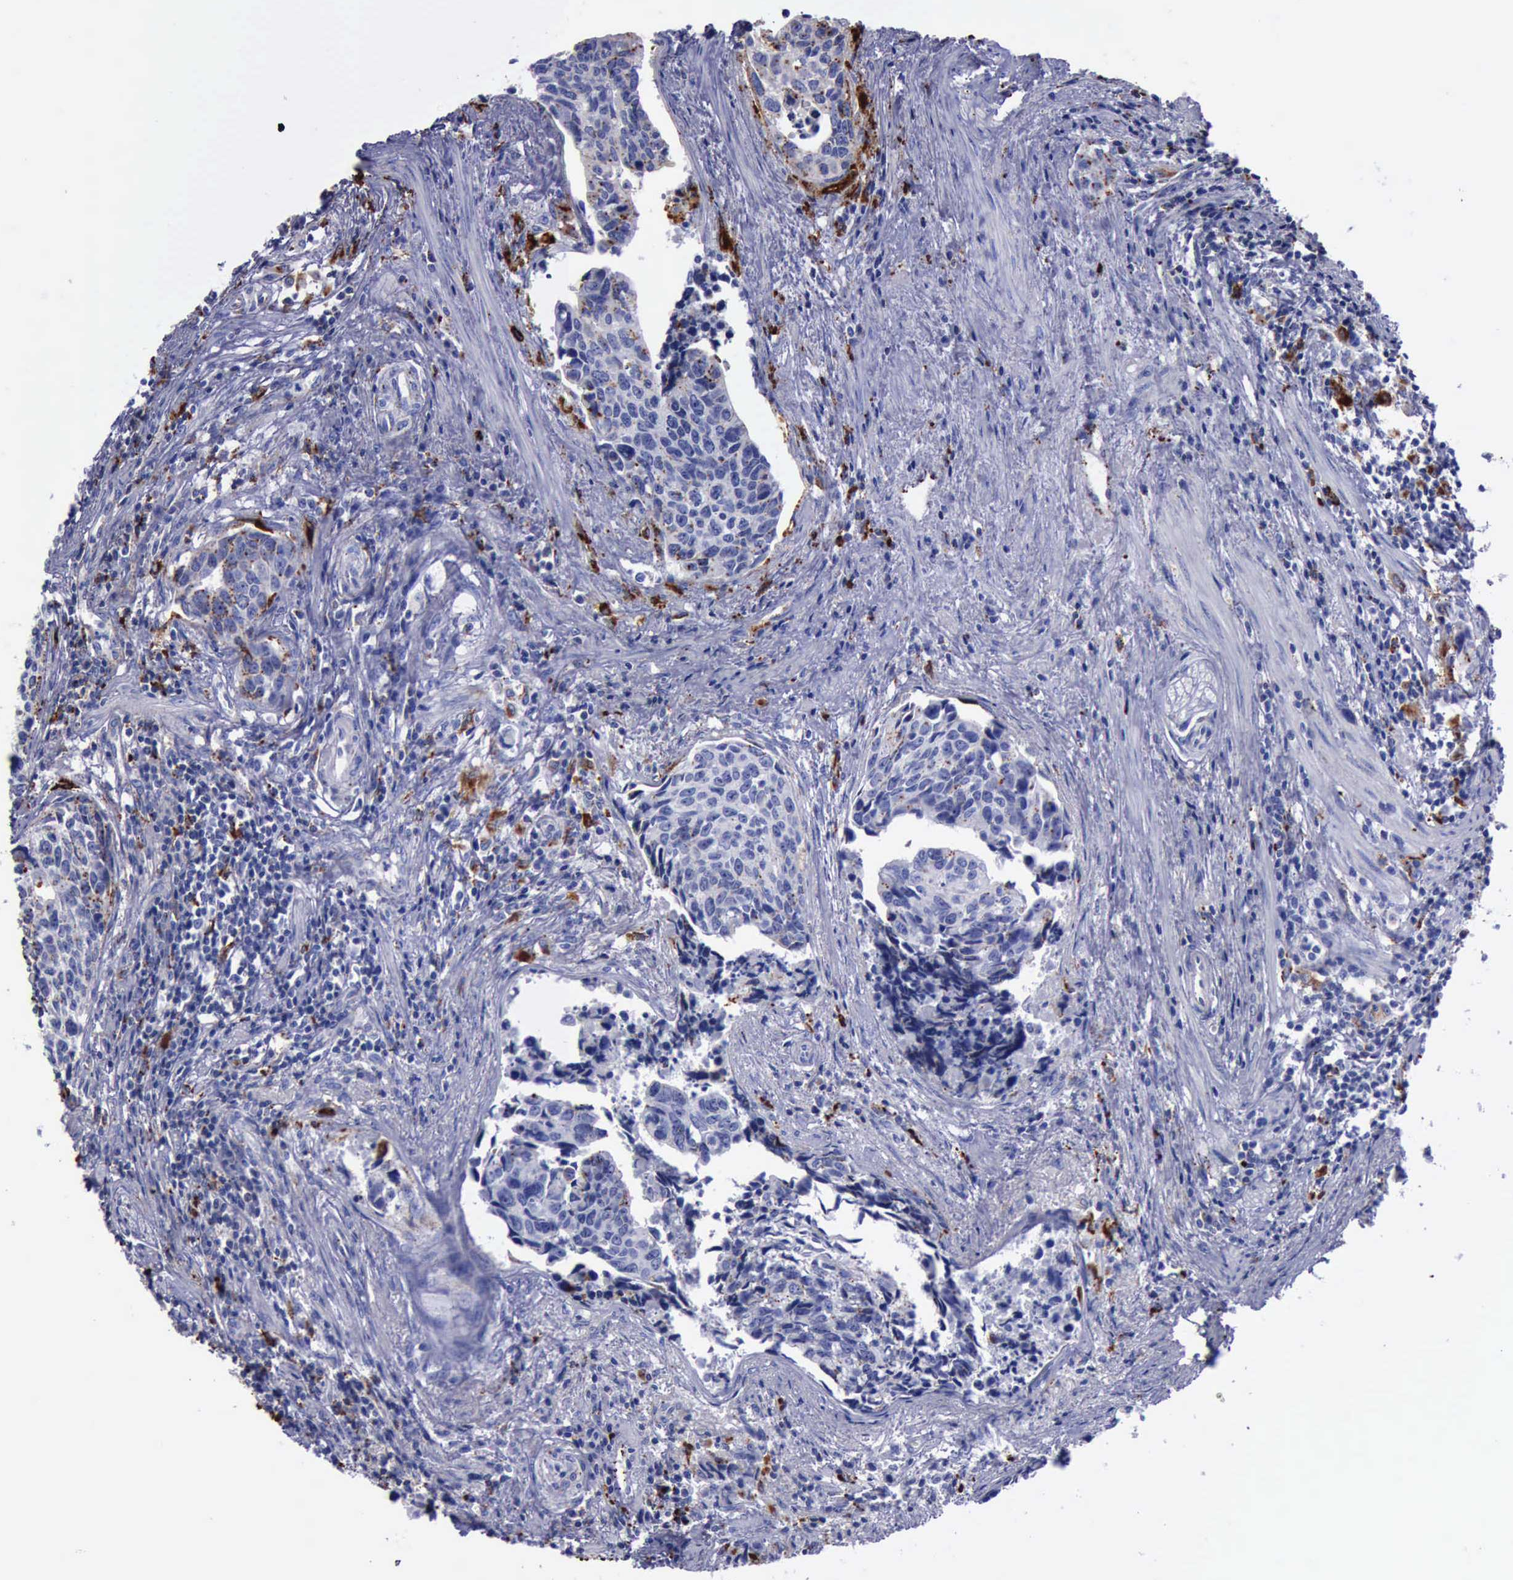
{"staining": {"intensity": "negative", "quantity": "none", "location": "none"}, "tissue": "urothelial cancer", "cell_type": "Tumor cells", "image_type": "cancer", "snomed": [{"axis": "morphology", "description": "Urothelial carcinoma, High grade"}, {"axis": "topography", "description": "Urinary bladder"}], "caption": "Protein analysis of urothelial carcinoma (high-grade) reveals no significant expression in tumor cells.", "gene": "CTSD", "patient": {"sex": "male", "age": 81}}